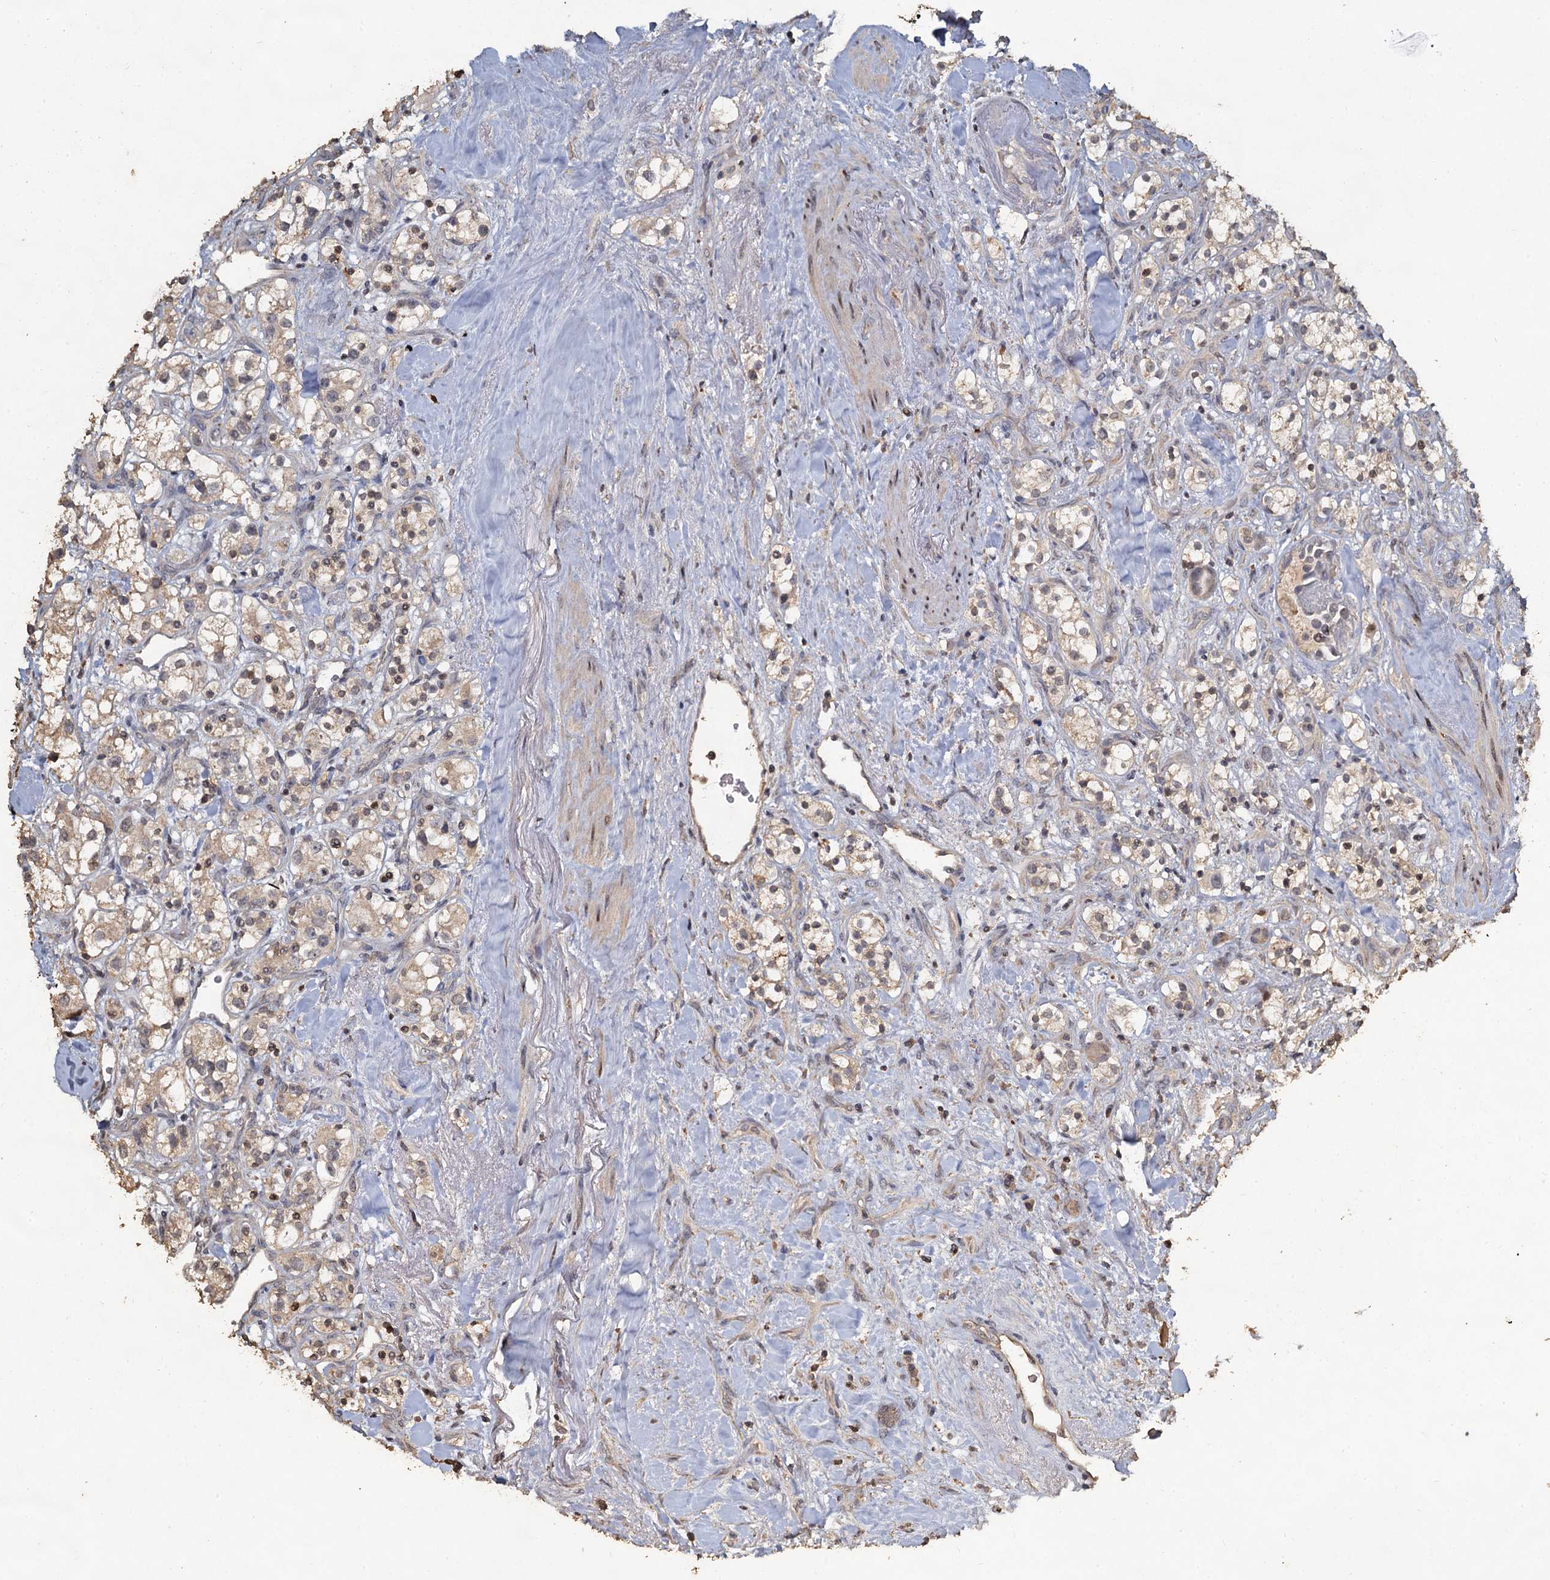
{"staining": {"intensity": "weak", "quantity": "<25%", "location": "cytoplasmic/membranous"}, "tissue": "renal cancer", "cell_type": "Tumor cells", "image_type": "cancer", "snomed": [{"axis": "morphology", "description": "Adenocarcinoma, NOS"}, {"axis": "topography", "description": "Kidney"}], "caption": "Immunohistochemistry (IHC) micrograph of renal cancer (adenocarcinoma) stained for a protein (brown), which demonstrates no staining in tumor cells.", "gene": "CCDC61", "patient": {"sex": "male", "age": 77}}